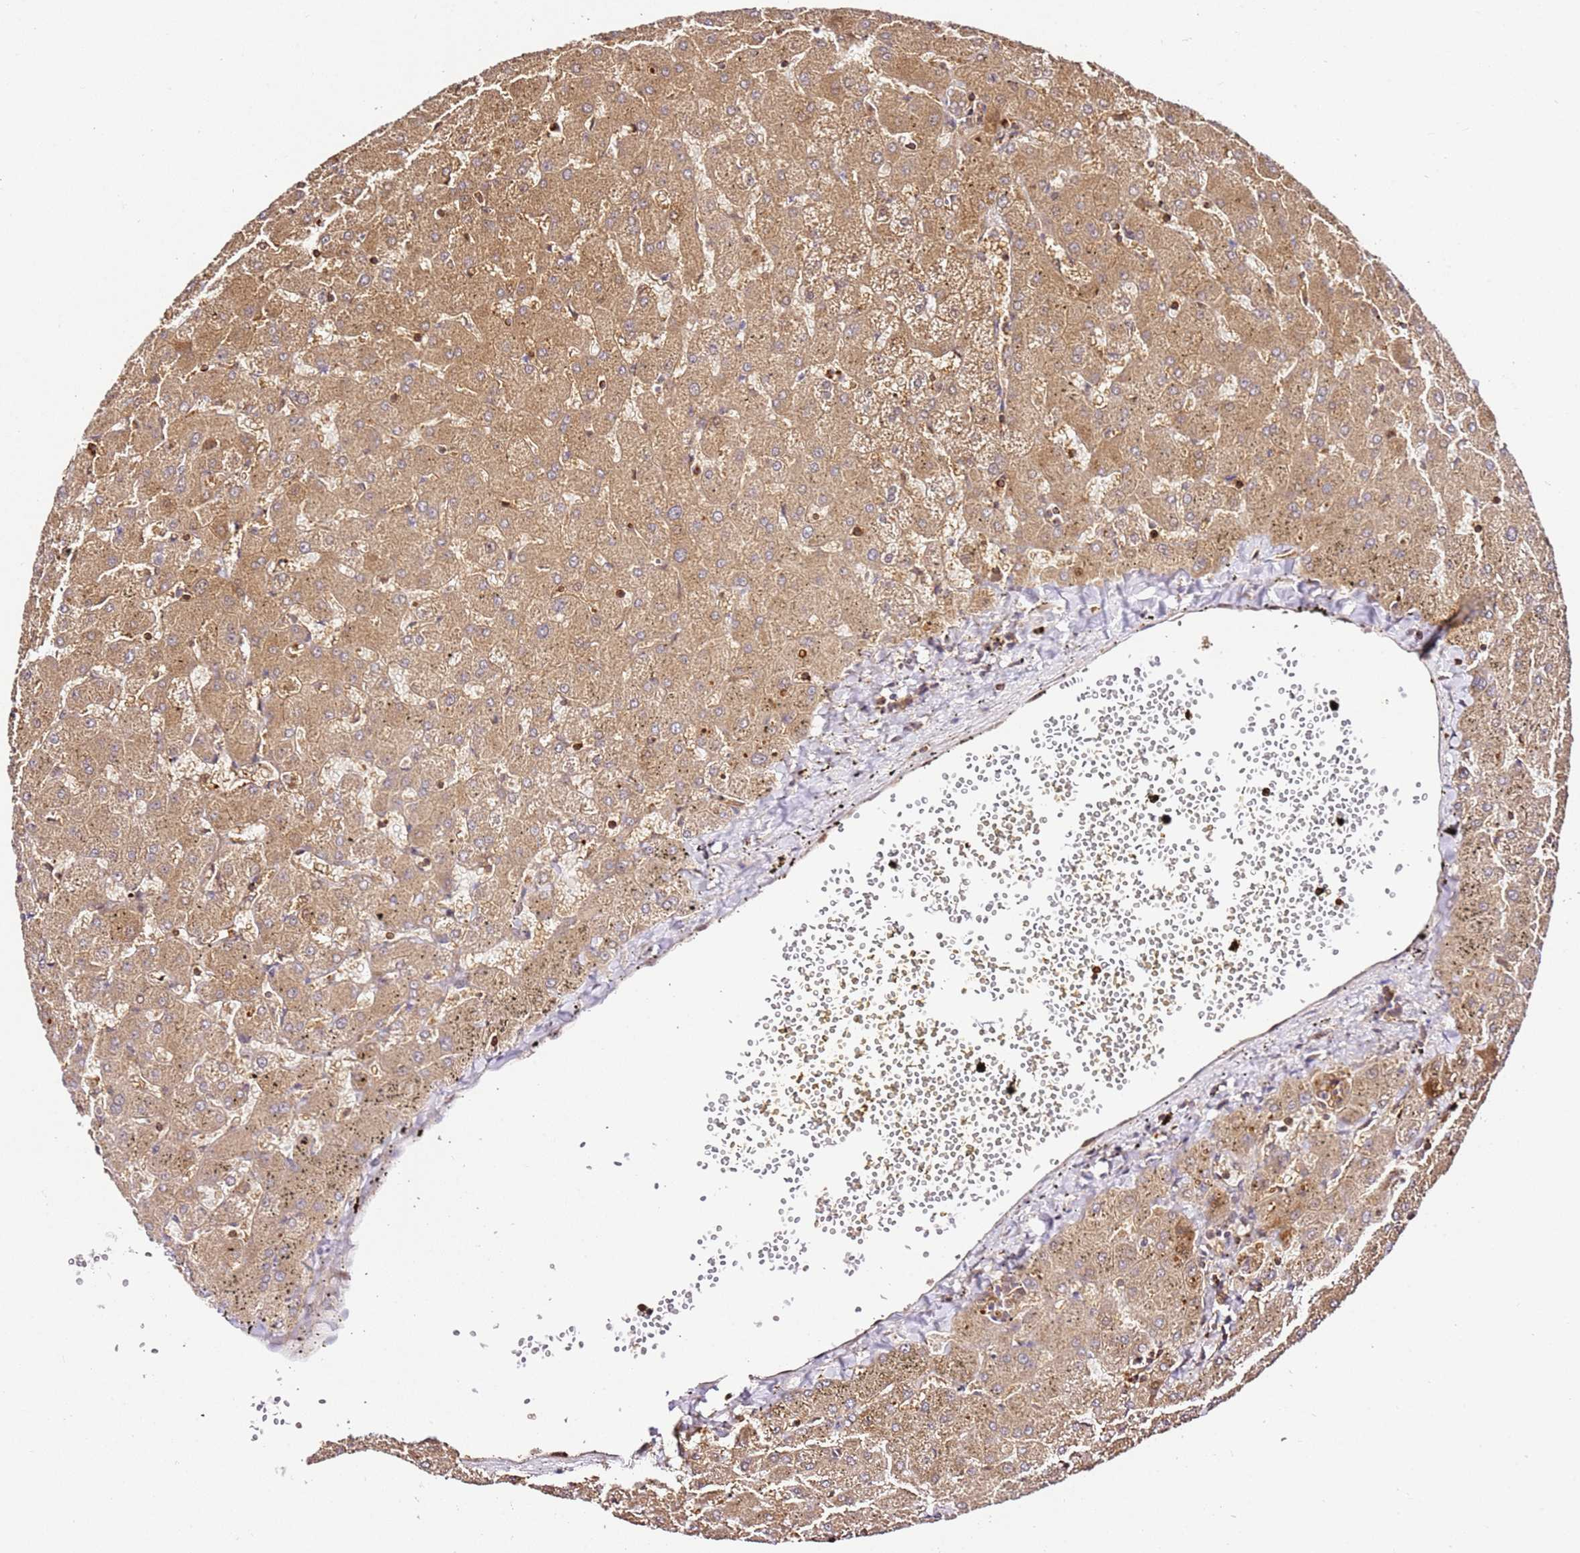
{"staining": {"intensity": "moderate", "quantity": ">75%", "location": "cytoplasmic/membranous"}, "tissue": "liver", "cell_type": "Cholangiocytes", "image_type": "normal", "snomed": [{"axis": "morphology", "description": "Normal tissue, NOS"}, {"axis": "topography", "description": "Liver"}], "caption": "DAB immunohistochemical staining of unremarkable liver displays moderate cytoplasmic/membranous protein staining in about >75% of cholangiocytes.", "gene": "KATNAL2", "patient": {"sex": "female", "age": 63}}